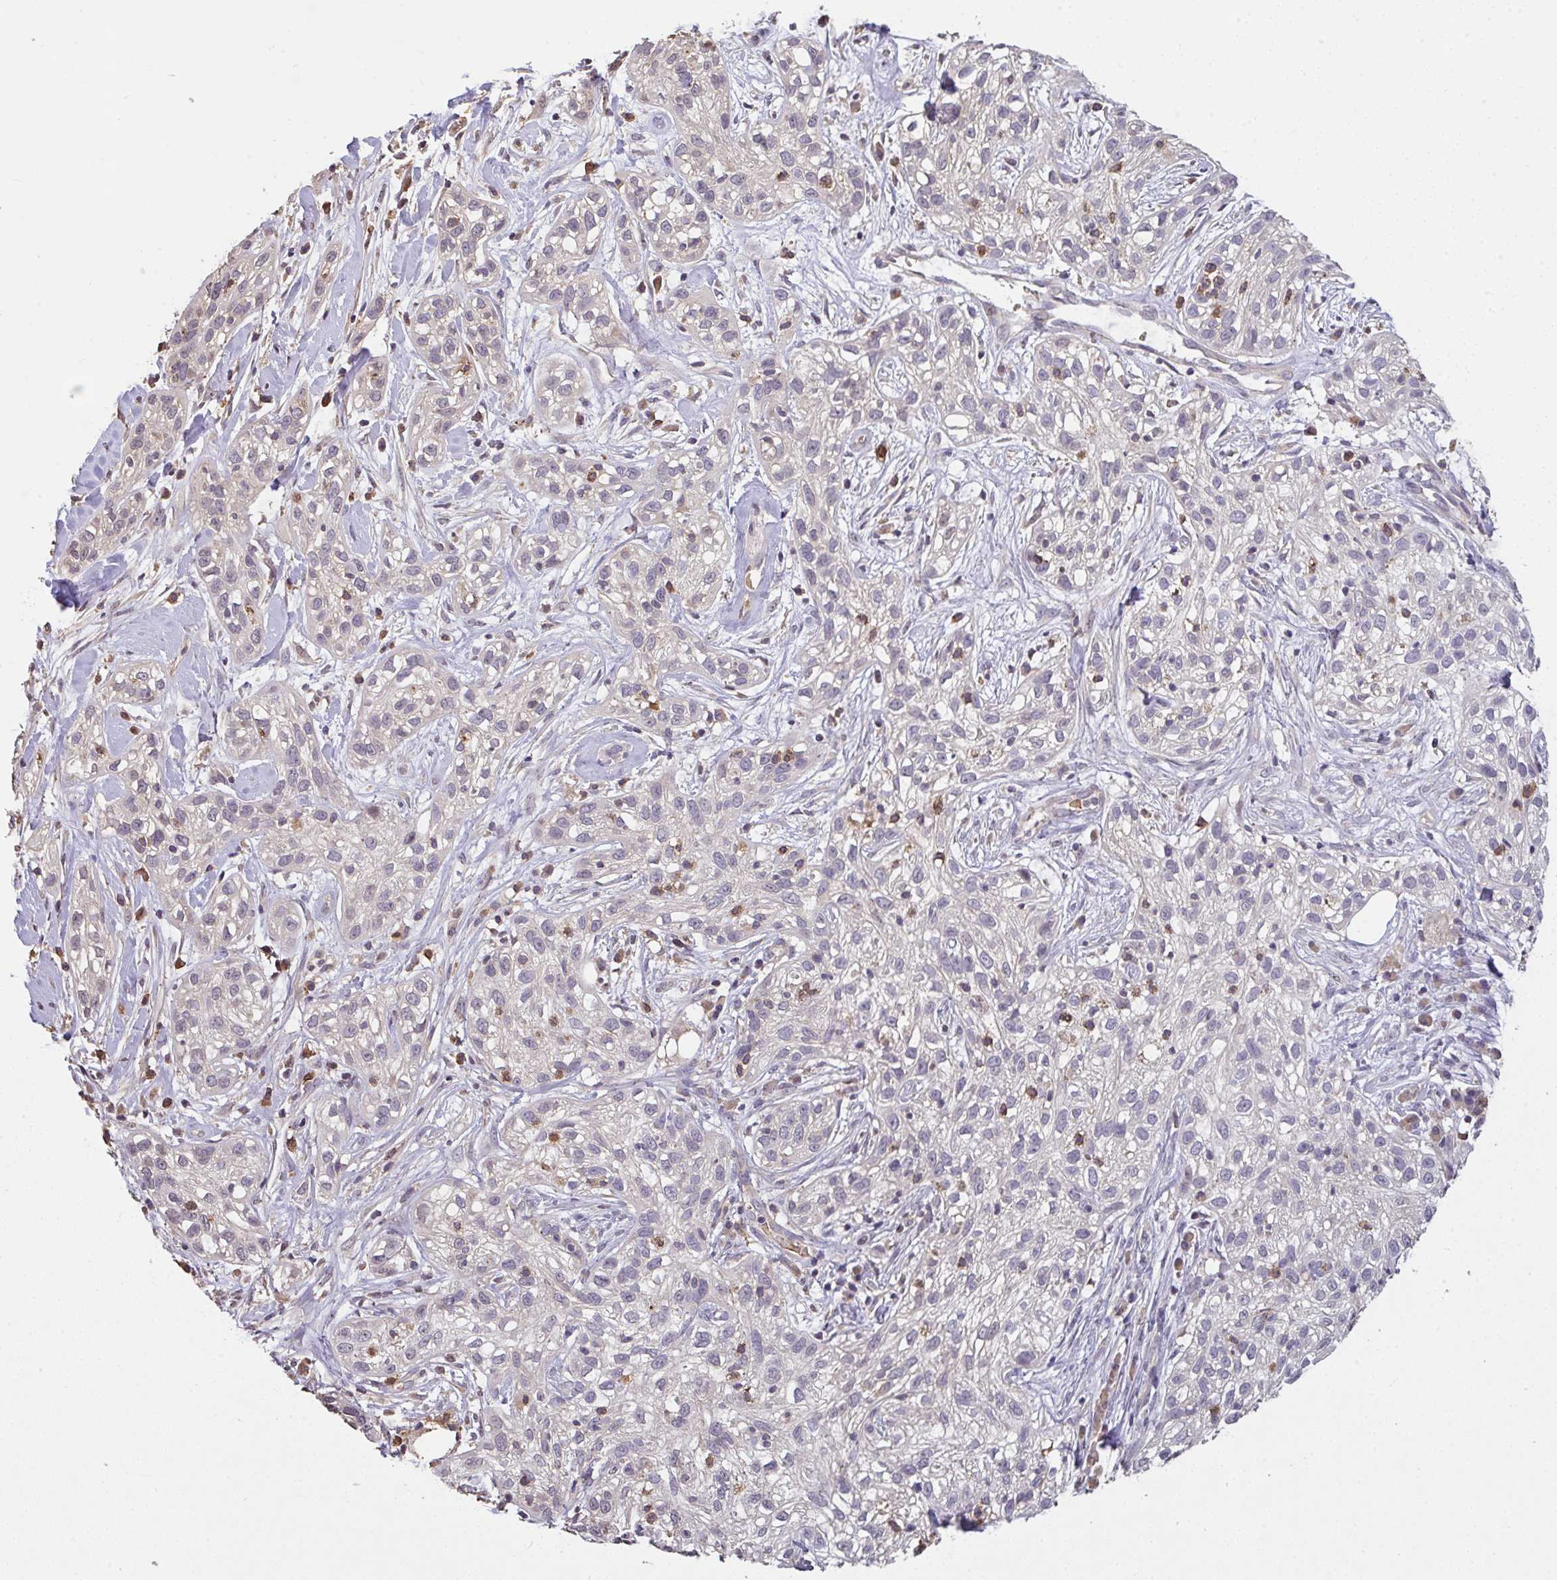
{"staining": {"intensity": "negative", "quantity": "none", "location": "none"}, "tissue": "skin cancer", "cell_type": "Tumor cells", "image_type": "cancer", "snomed": [{"axis": "morphology", "description": "Squamous cell carcinoma, NOS"}, {"axis": "topography", "description": "Skin"}], "caption": "This is an immunohistochemistry photomicrograph of skin cancer (squamous cell carcinoma). There is no staining in tumor cells.", "gene": "C1QTNF9B", "patient": {"sex": "male", "age": 82}}